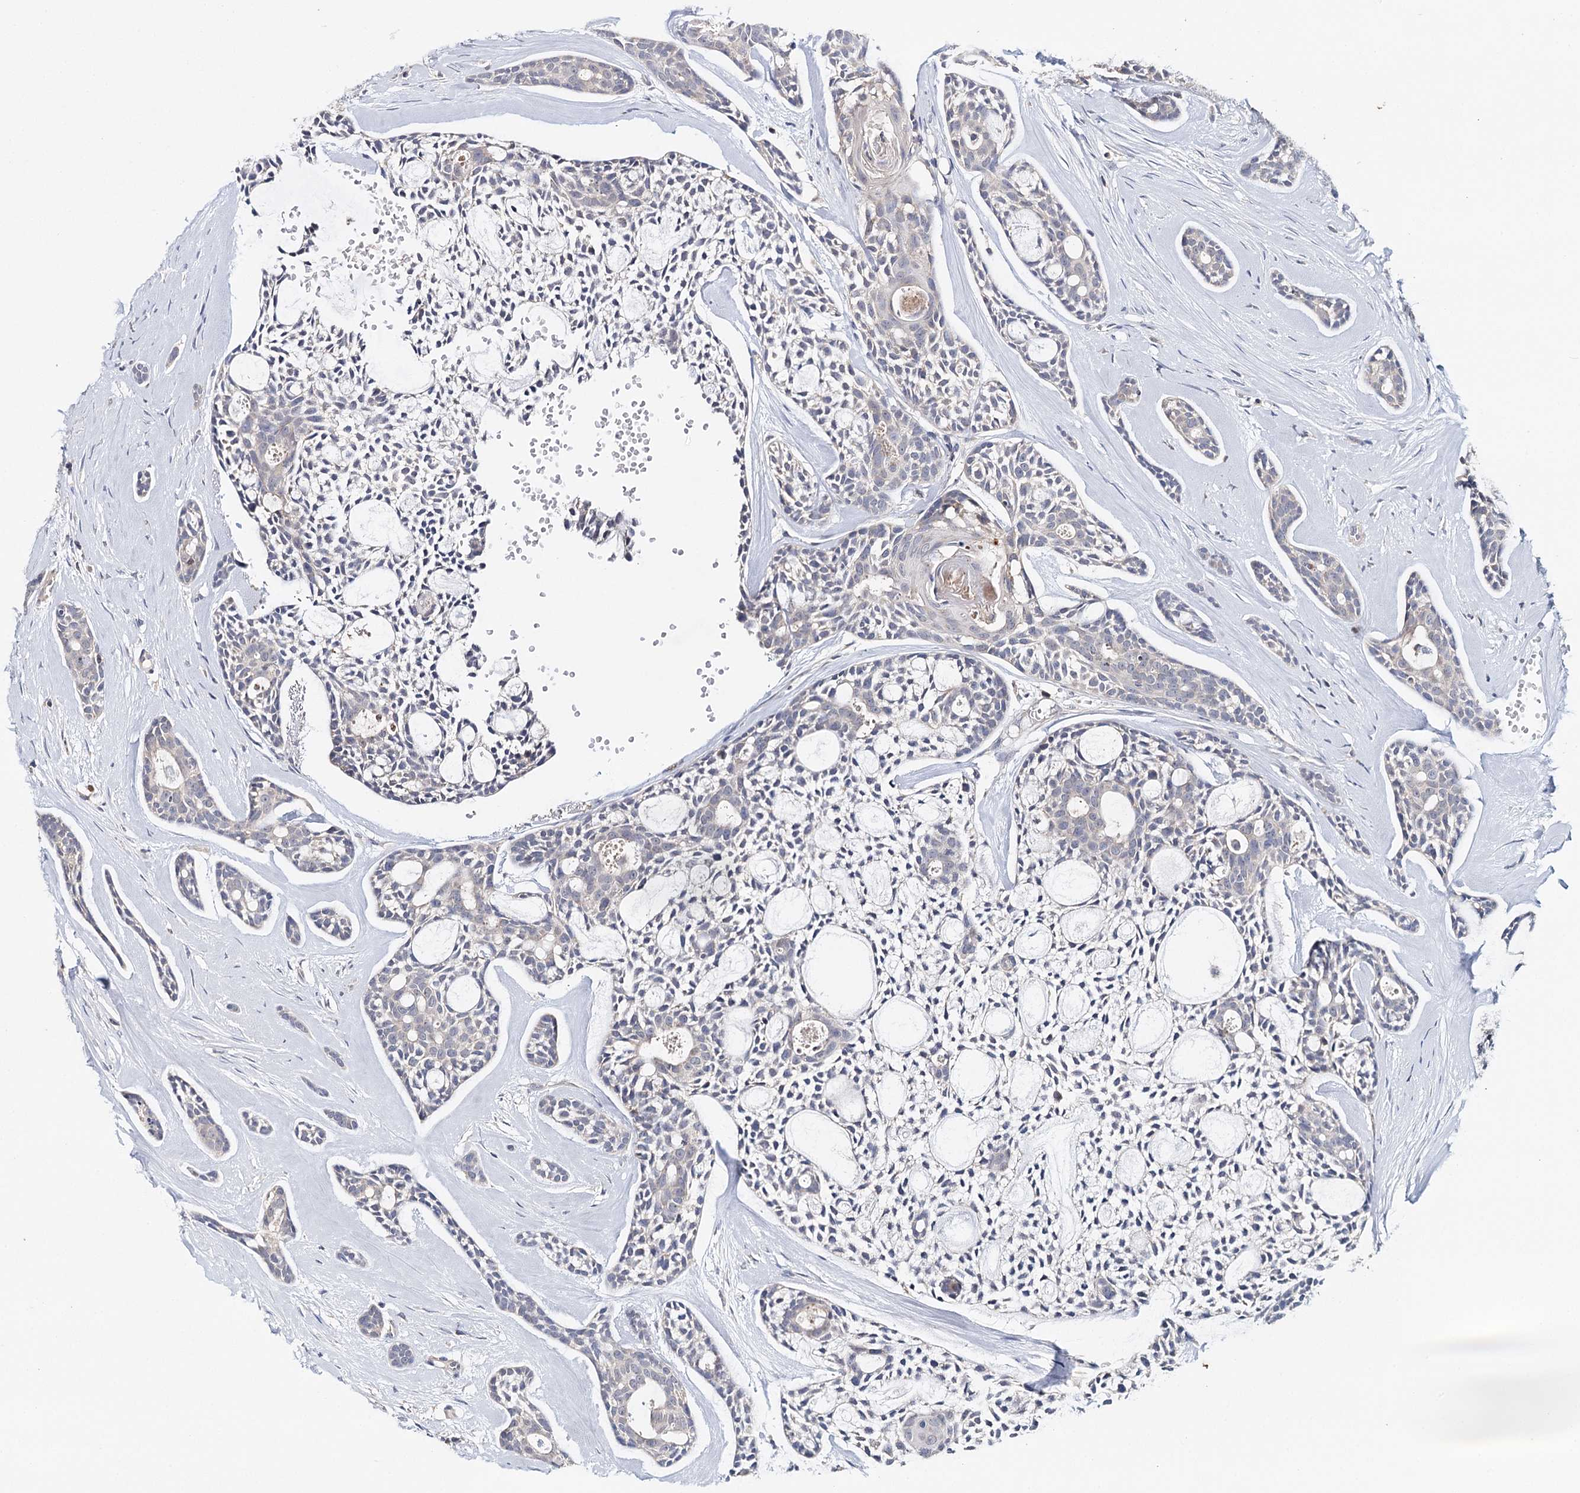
{"staining": {"intensity": "negative", "quantity": "none", "location": "none"}, "tissue": "head and neck cancer", "cell_type": "Tumor cells", "image_type": "cancer", "snomed": [{"axis": "morphology", "description": "Adenocarcinoma, NOS"}, {"axis": "topography", "description": "Subcutis"}, {"axis": "topography", "description": "Head-Neck"}], "caption": "An immunohistochemistry image of head and neck adenocarcinoma is shown. There is no staining in tumor cells of head and neck adenocarcinoma.", "gene": "CFAP46", "patient": {"sex": "female", "age": 73}}